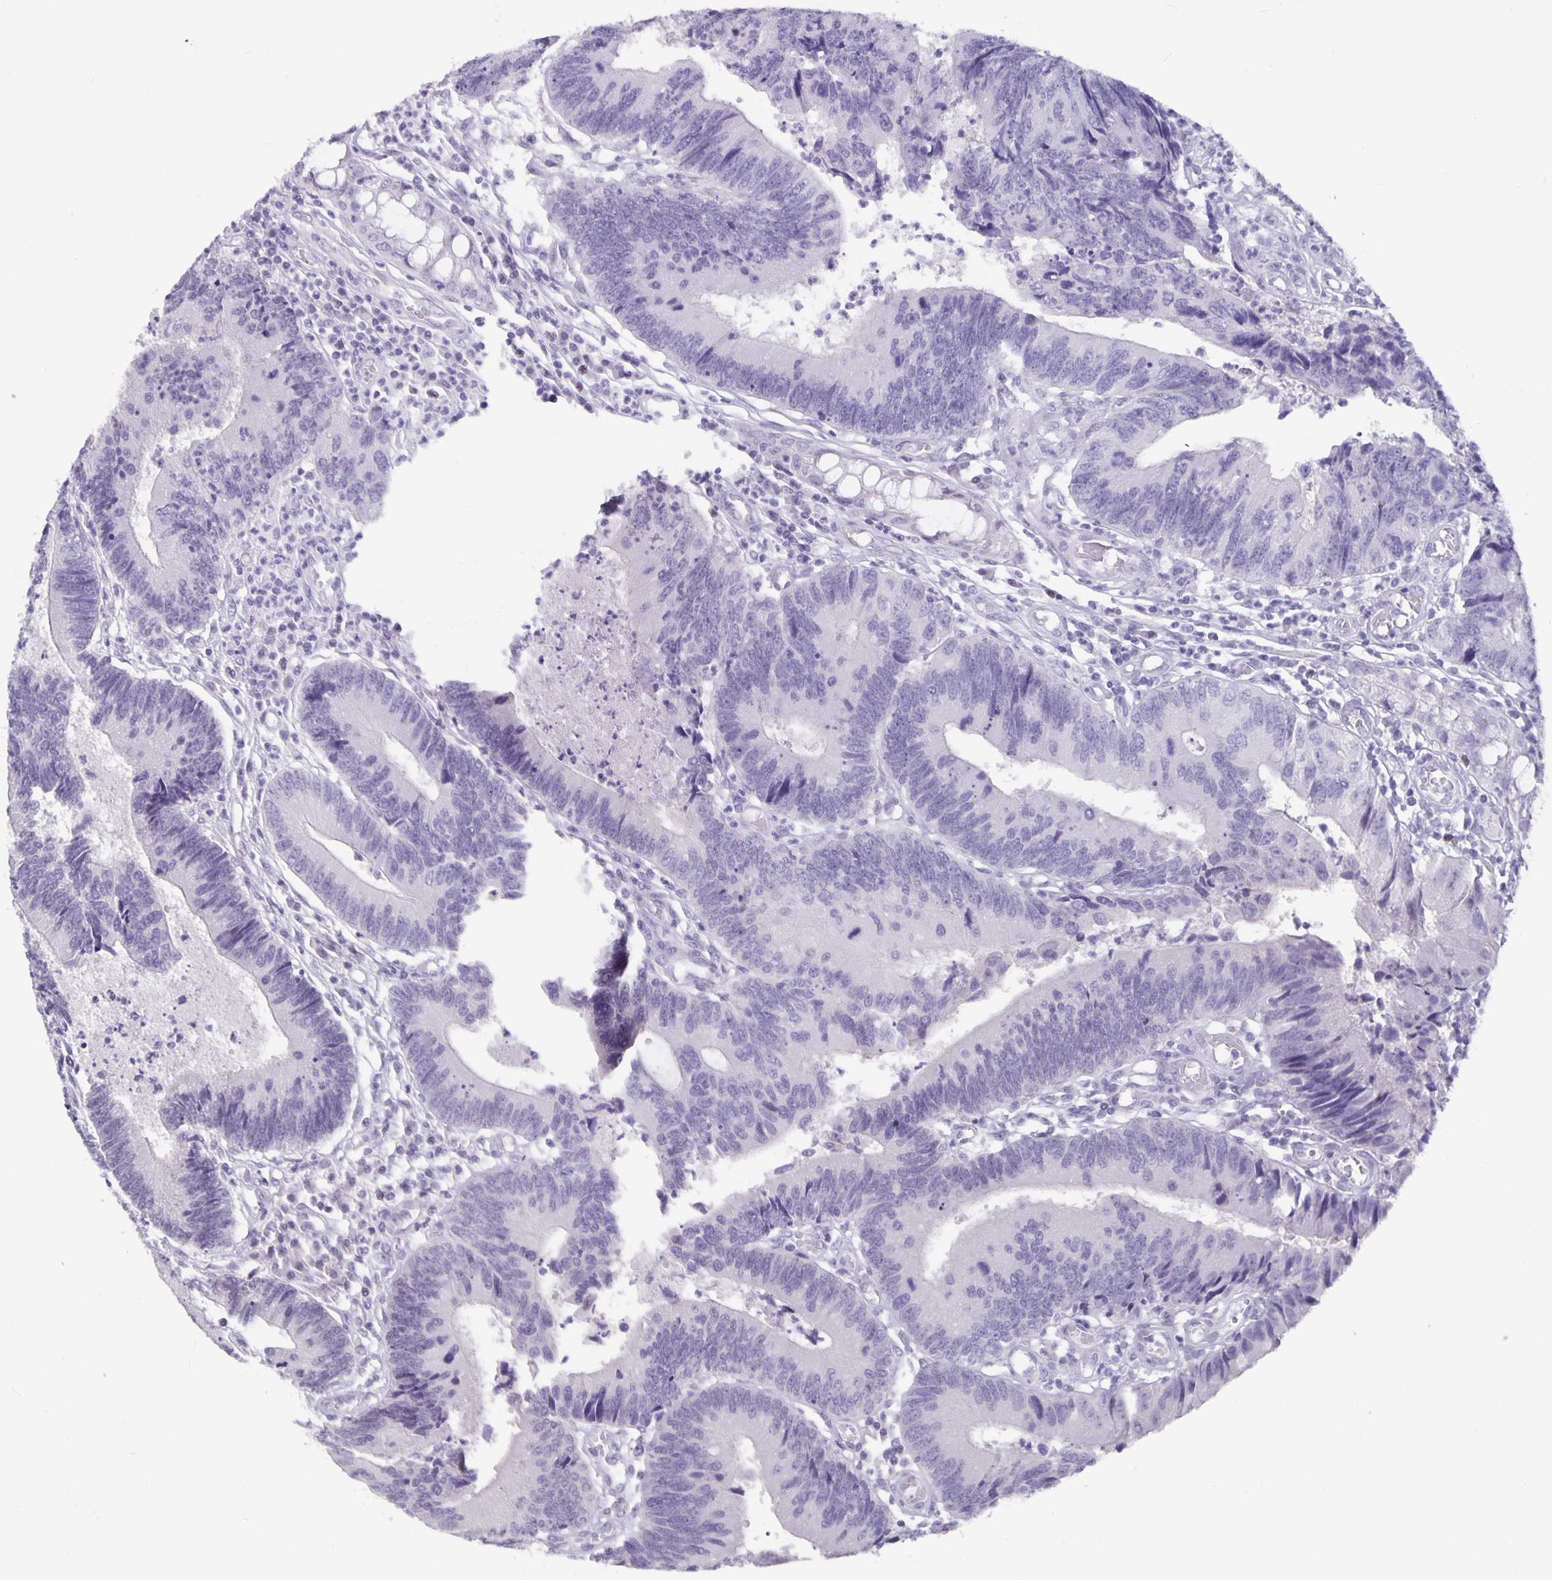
{"staining": {"intensity": "negative", "quantity": "none", "location": "none"}, "tissue": "colorectal cancer", "cell_type": "Tumor cells", "image_type": "cancer", "snomed": [{"axis": "morphology", "description": "Adenocarcinoma, NOS"}, {"axis": "topography", "description": "Colon"}], "caption": "Immunohistochemistry (IHC) of human colorectal cancer exhibits no positivity in tumor cells. (DAB (3,3'-diaminobenzidine) immunohistochemistry with hematoxylin counter stain).", "gene": "OLIG2", "patient": {"sex": "female", "age": 67}}